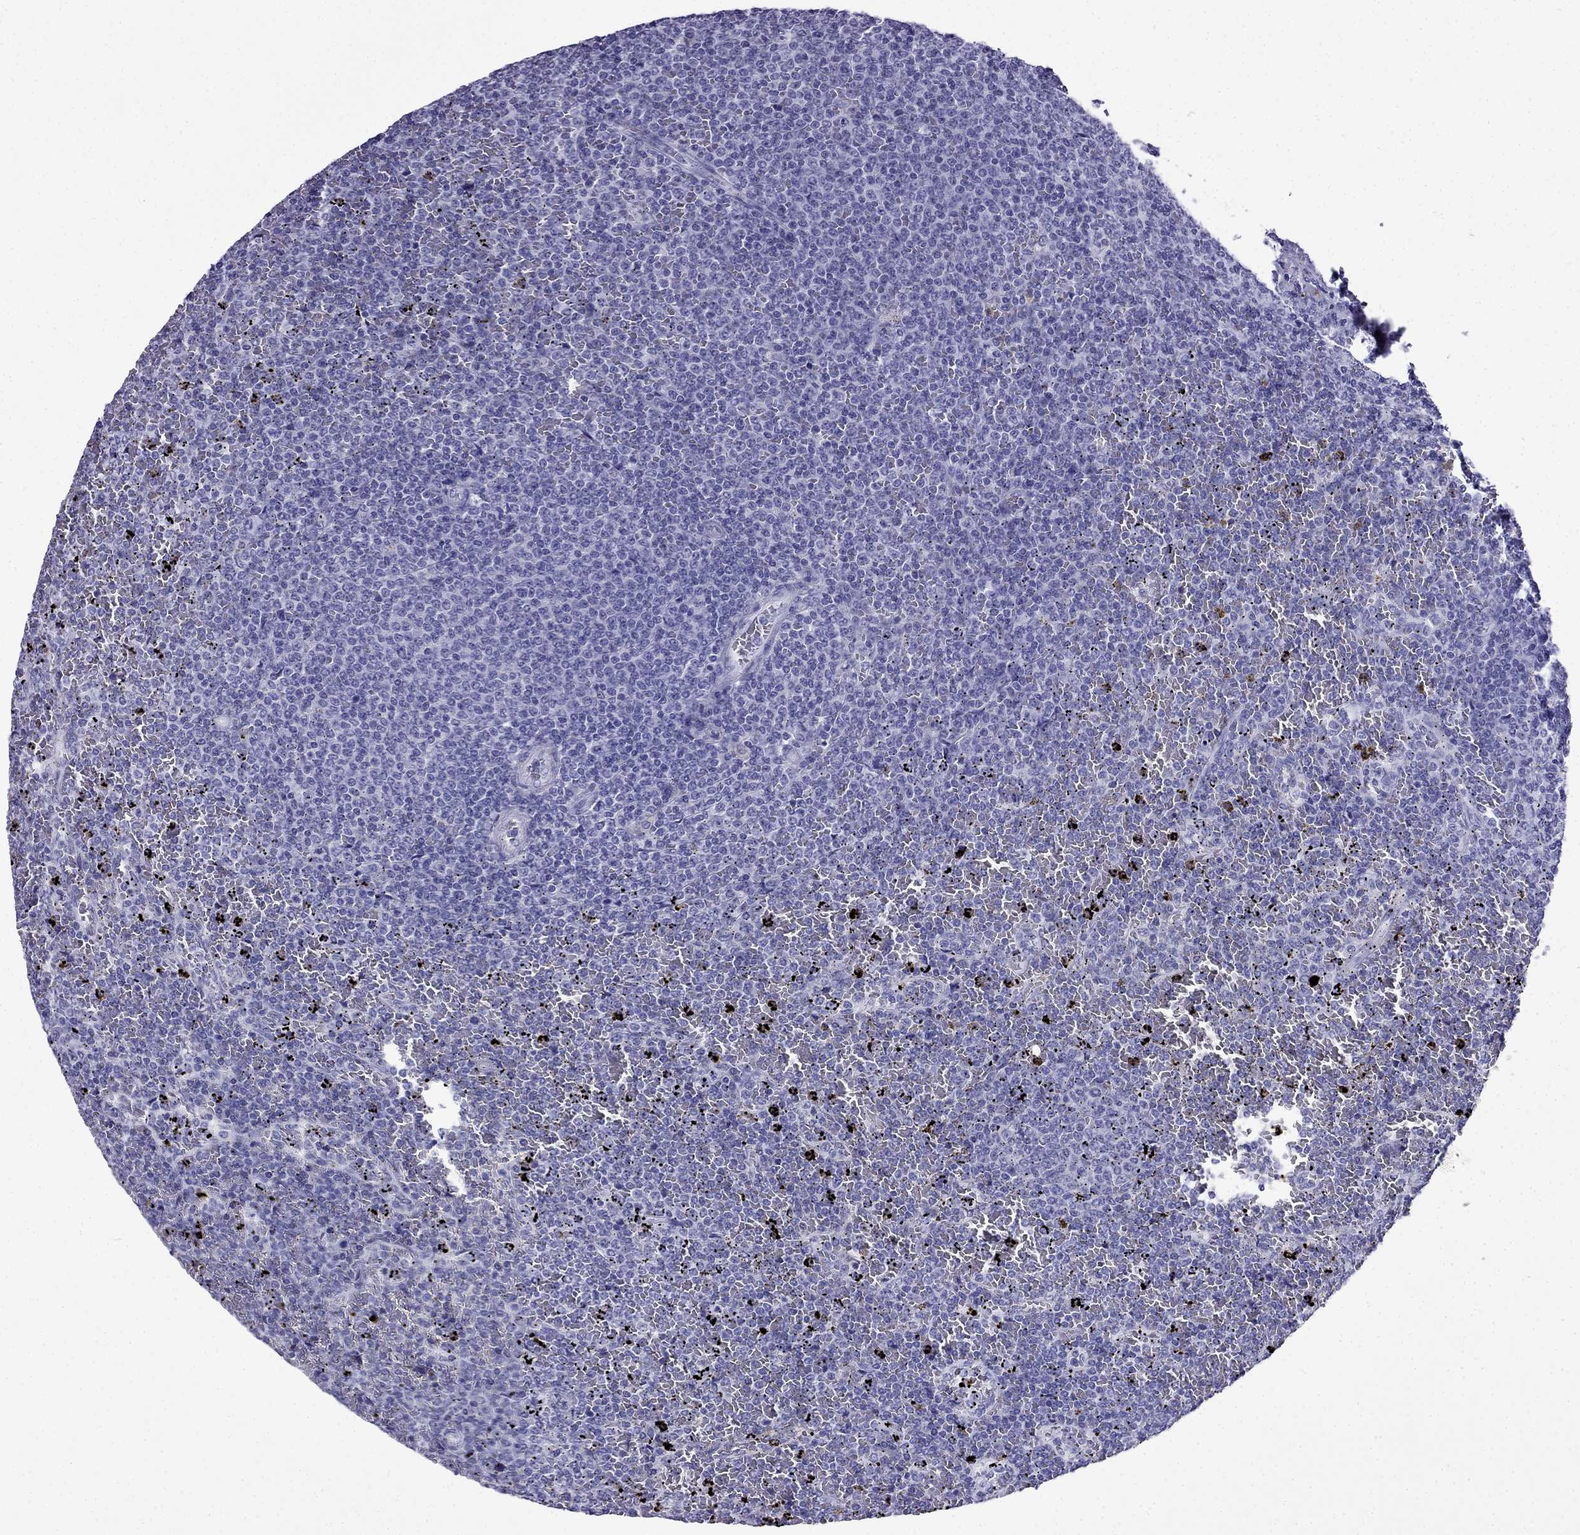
{"staining": {"intensity": "negative", "quantity": "none", "location": "none"}, "tissue": "lymphoma", "cell_type": "Tumor cells", "image_type": "cancer", "snomed": [{"axis": "morphology", "description": "Malignant lymphoma, non-Hodgkin's type, Low grade"}, {"axis": "topography", "description": "Spleen"}], "caption": "Tumor cells show no significant expression in lymphoma. (DAB immunohistochemistry (IHC) visualized using brightfield microscopy, high magnification).", "gene": "CDHR4", "patient": {"sex": "female", "age": 77}}